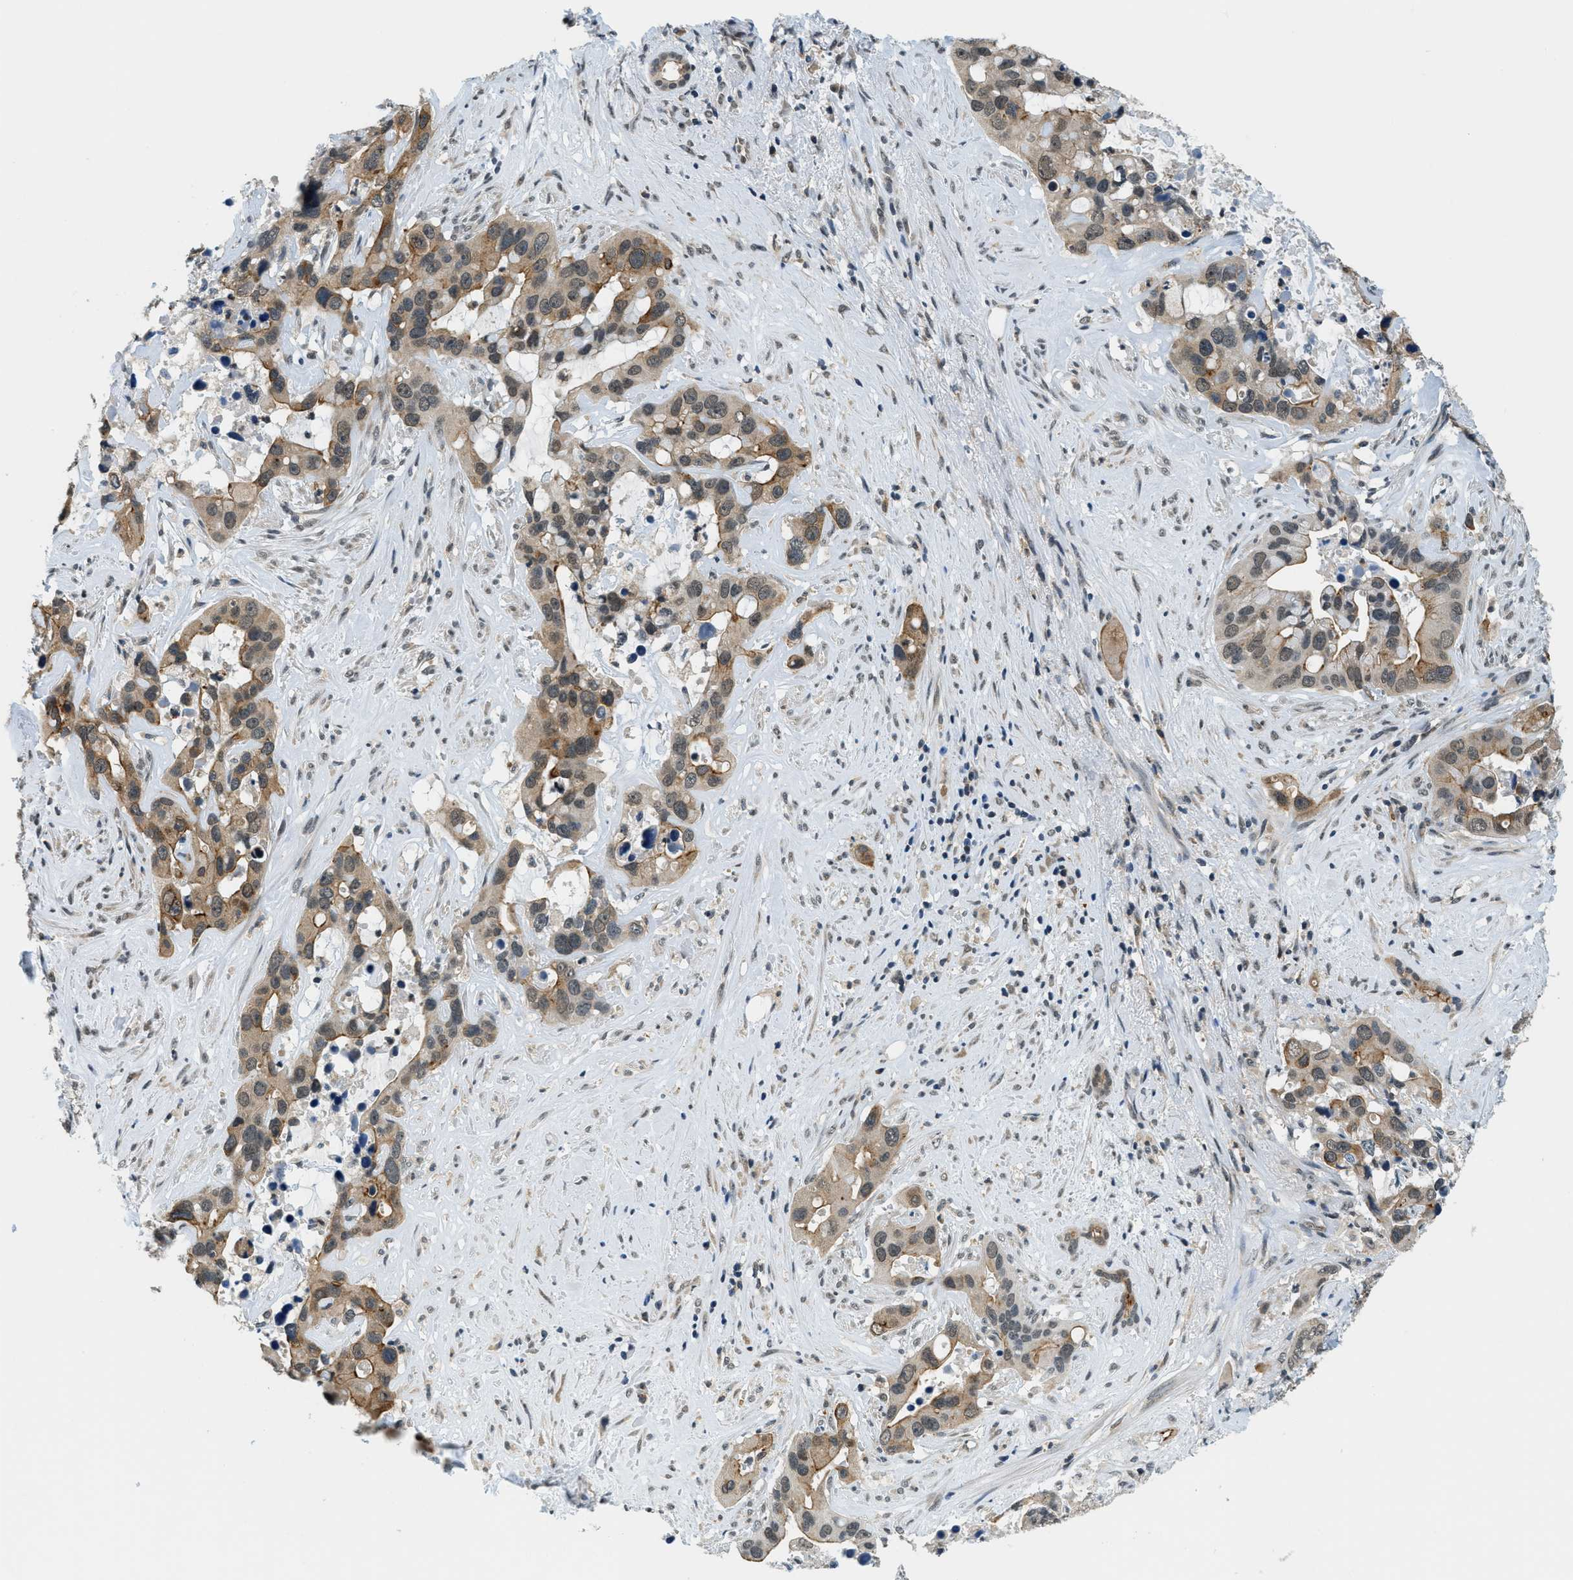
{"staining": {"intensity": "moderate", "quantity": ">75%", "location": "cytoplasmic/membranous"}, "tissue": "liver cancer", "cell_type": "Tumor cells", "image_type": "cancer", "snomed": [{"axis": "morphology", "description": "Cholangiocarcinoma"}, {"axis": "topography", "description": "Liver"}], "caption": "Immunohistochemical staining of liver cancer exhibits medium levels of moderate cytoplasmic/membranous protein expression in about >75% of tumor cells. (Brightfield microscopy of DAB IHC at high magnification).", "gene": "RAB11FIP1", "patient": {"sex": "female", "age": 65}}